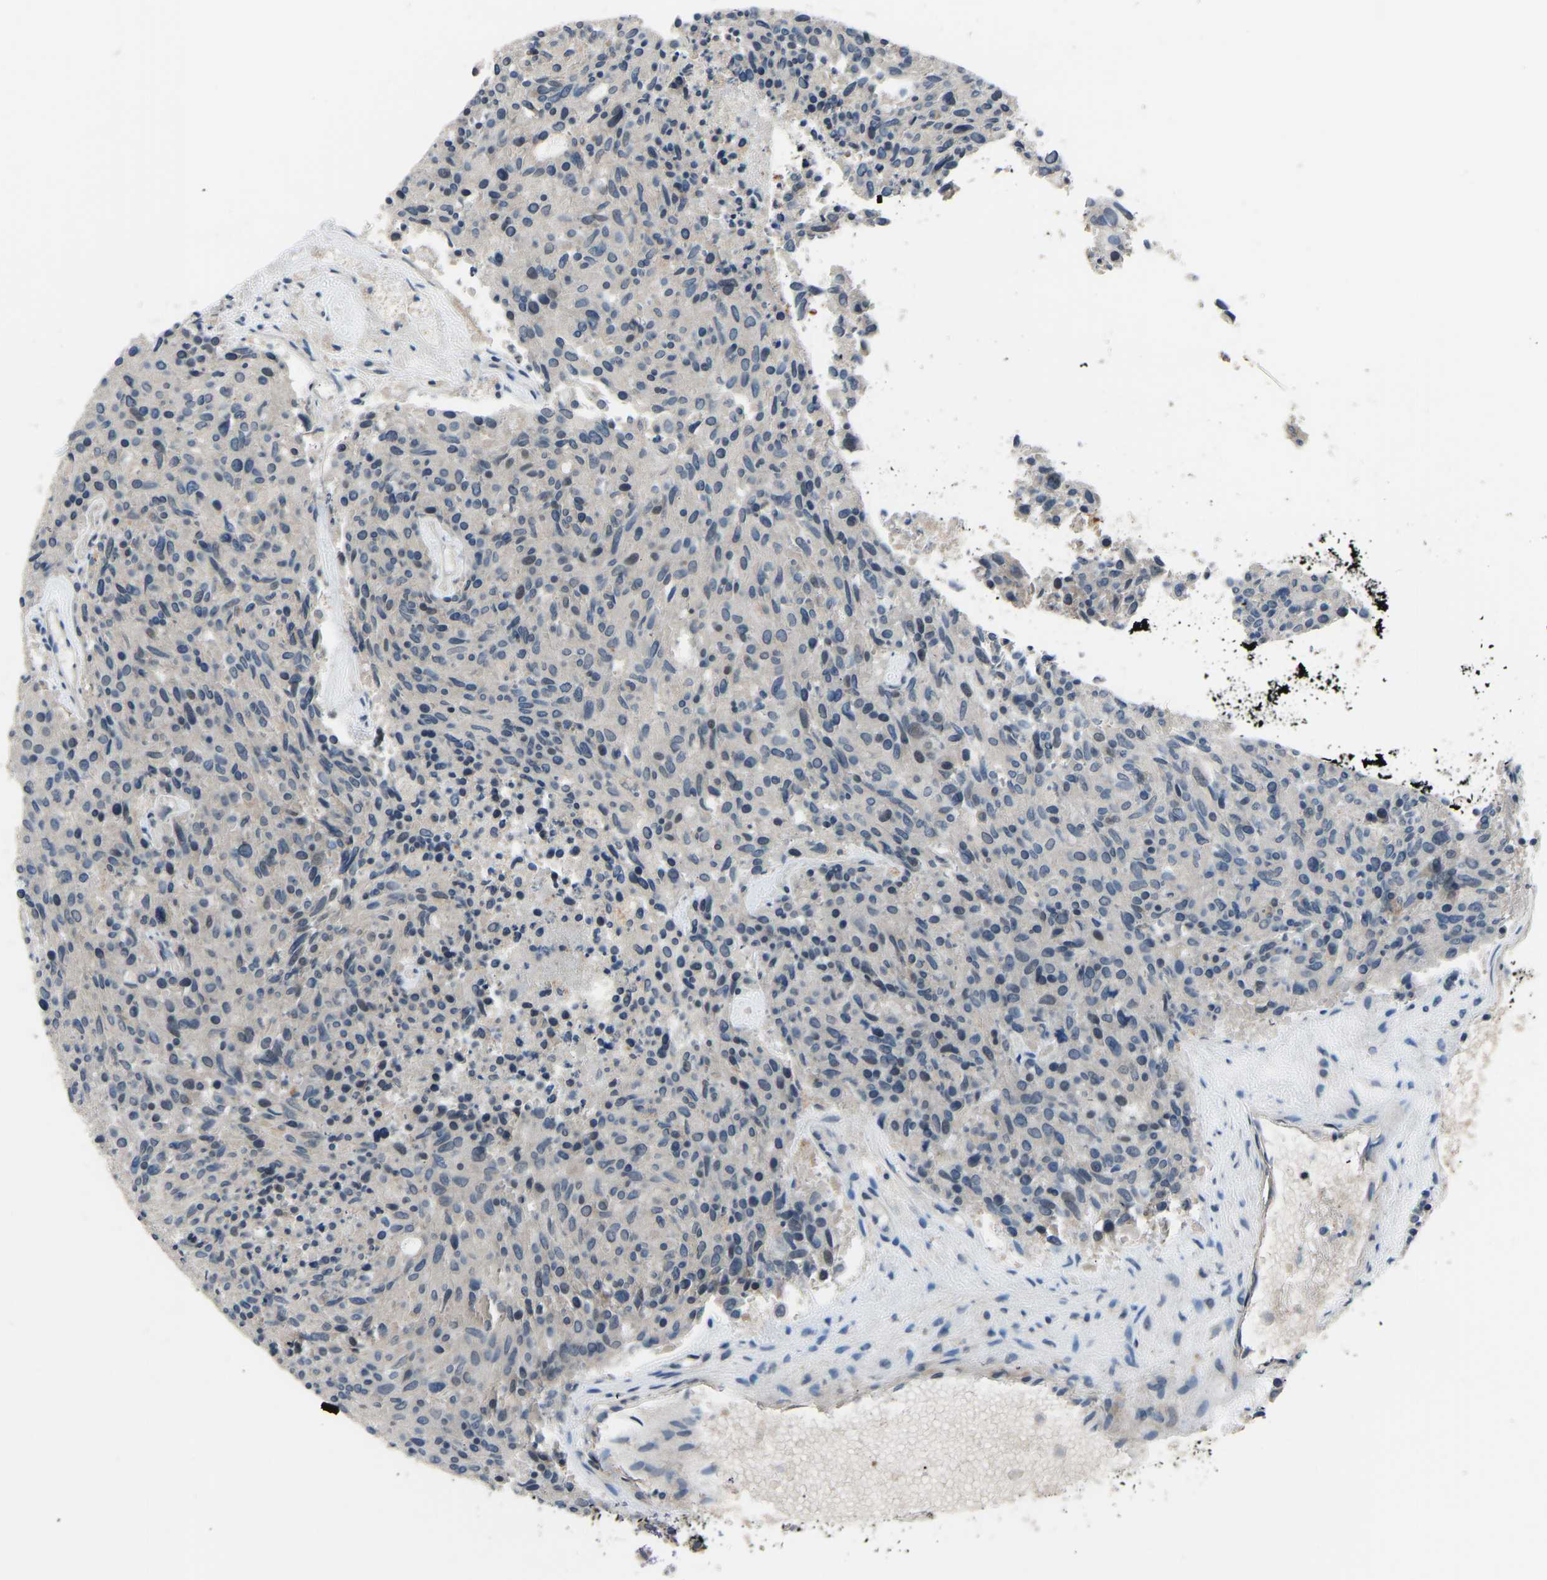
{"staining": {"intensity": "negative", "quantity": "none", "location": "none"}, "tissue": "carcinoid", "cell_type": "Tumor cells", "image_type": "cancer", "snomed": [{"axis": "morphology", "description": "Carcinoid, malignant, NOS"}, {"axis": "topography", "description": "Pancreas"}], "caption": "An image of human carcinoid (malignant) is negative for staining in tumor cells.", "gene": "CDK2AP1", "patient": {"sex": "female", "age": 54}}